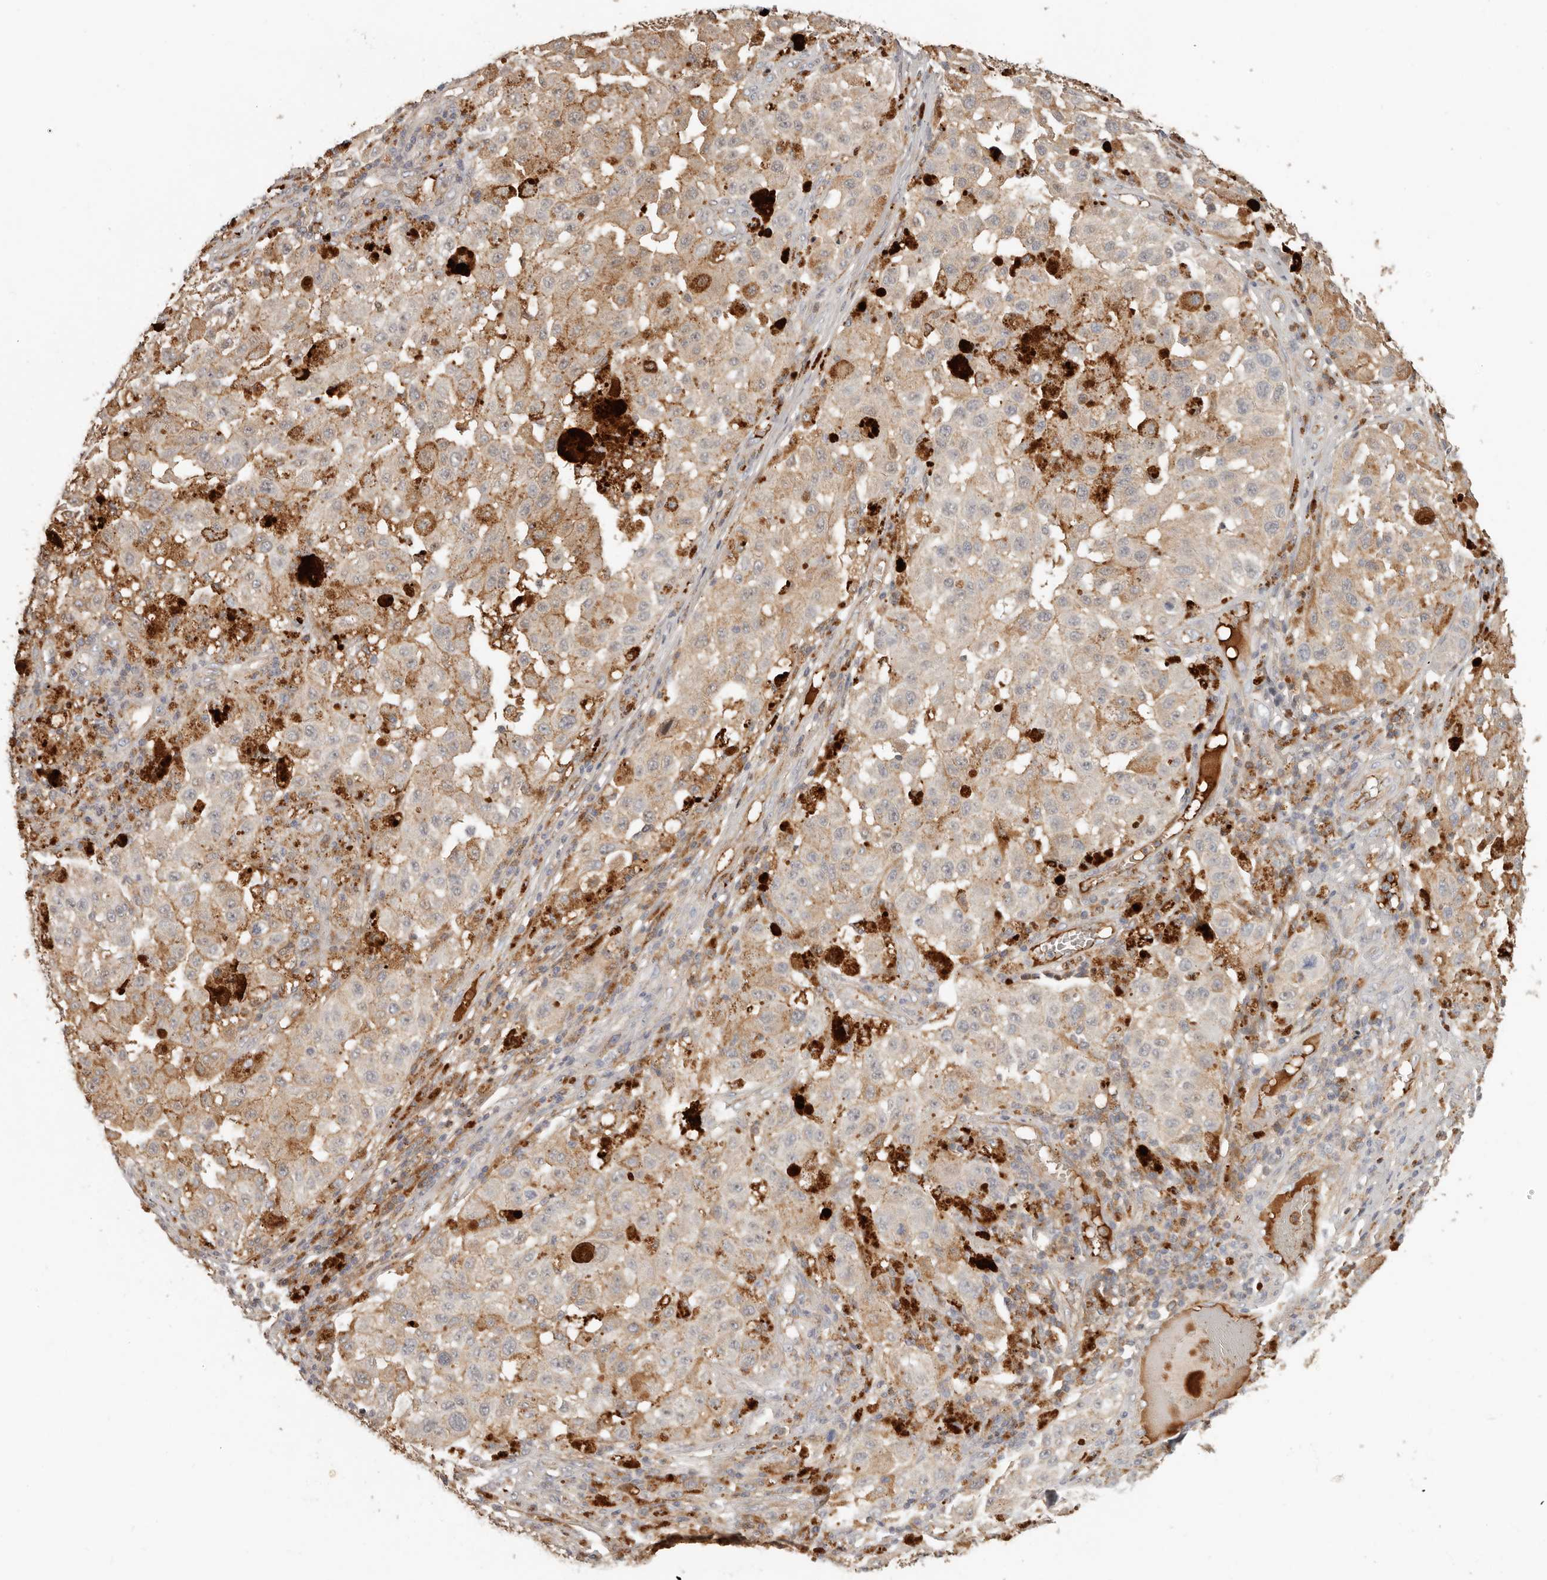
{"staining": {"intensity": "negative", "quantity": "none", "location": "none"}, "tissue": "melanoma", "cell_type": "Tumor cells", "image_type": "cancer", "snomed": [{"axis": "morphology", "description": "Malignant melanoma, NOS"}, {"axis": "topography", "description": "Skin"}], "caption": "DAB immunohistochemical staining of human melanoma demonstrates no significant expression in tumor cells.", "gene": "MTFR2", "patient": {"sex": "female", "age": 64}}